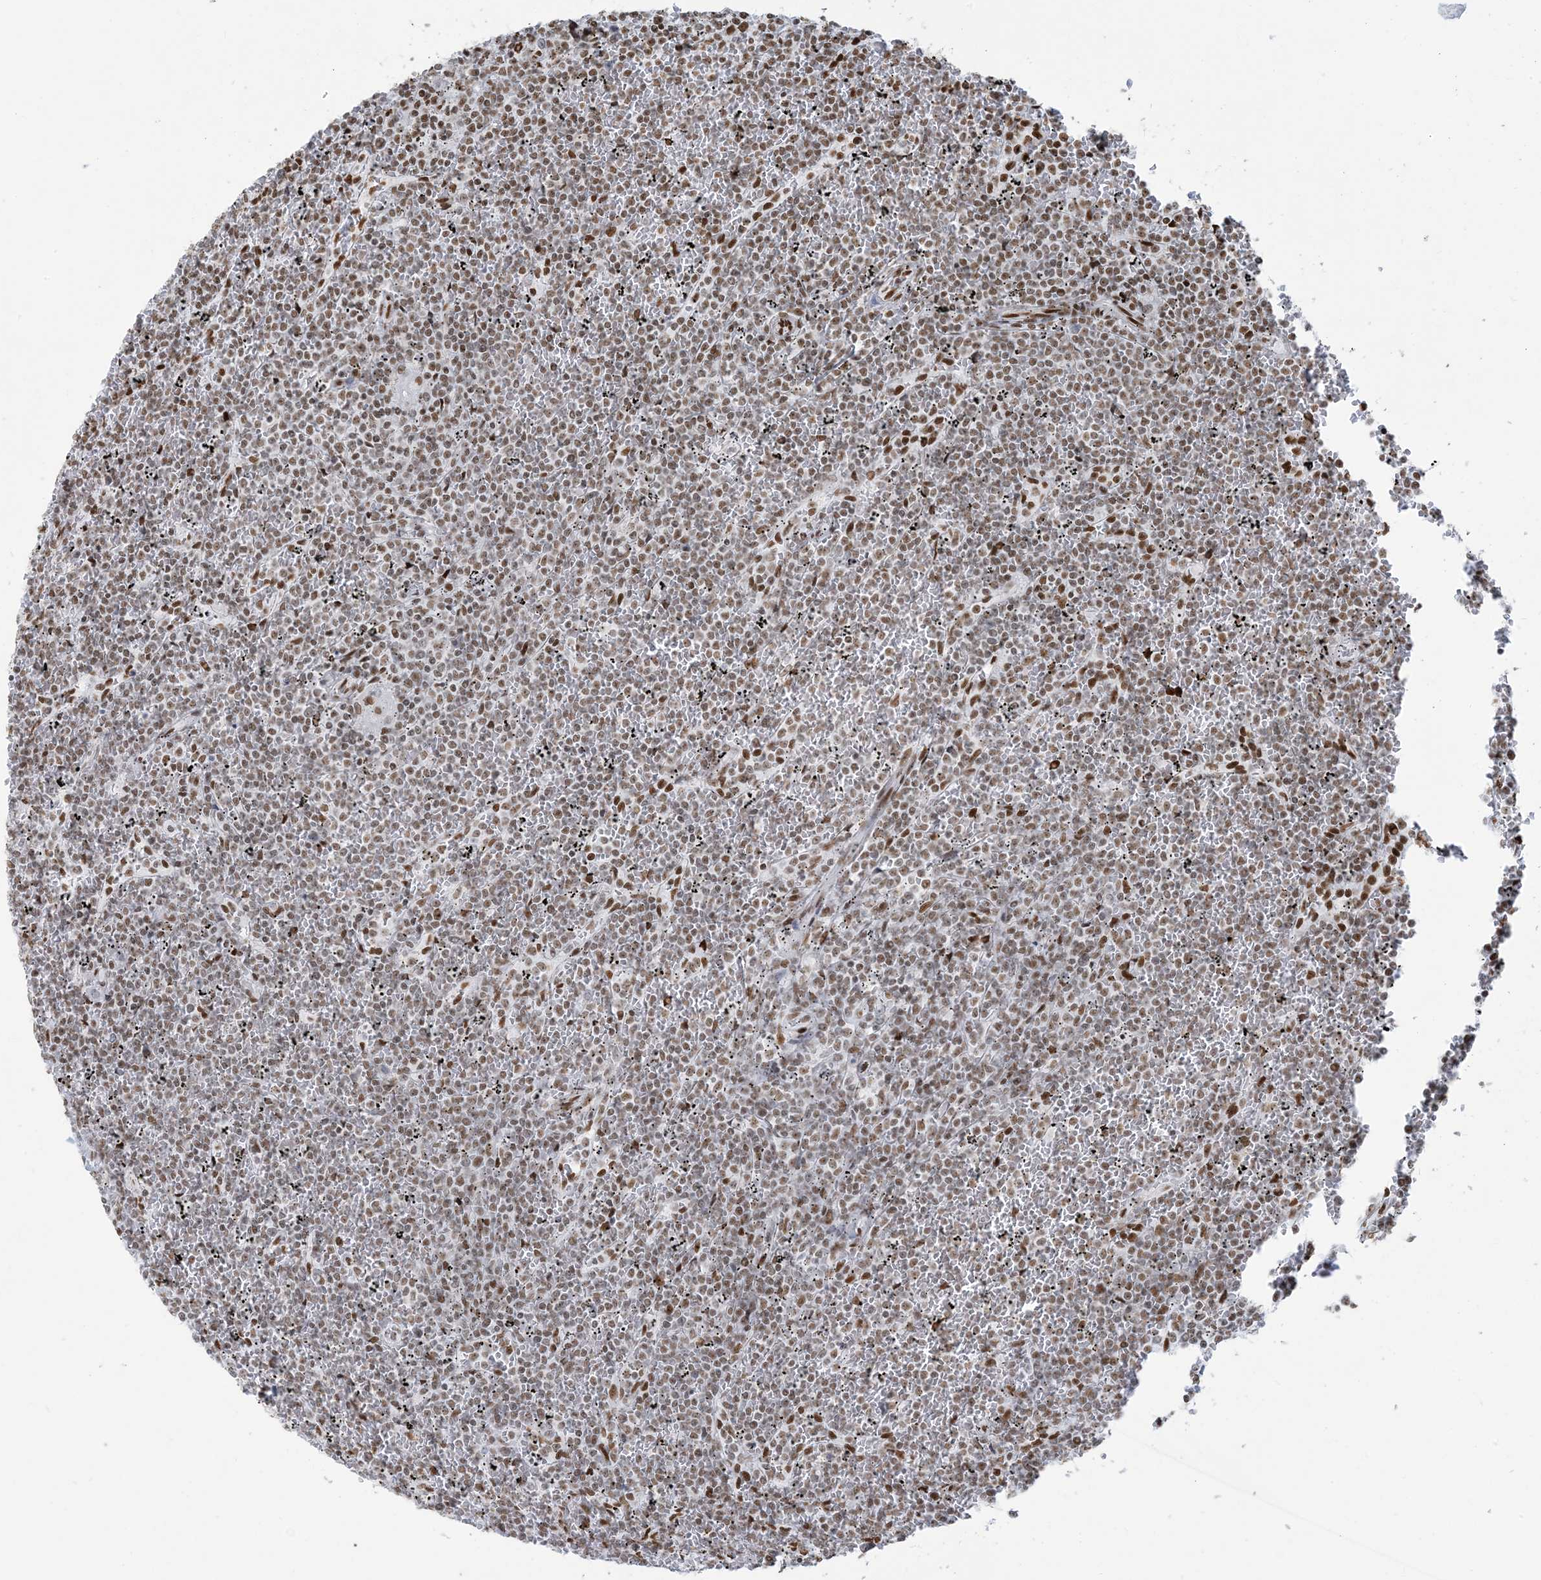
{"staining": {"intensity": "moderate", "quantity": ">75%", "location": "nuclear"}, "tissue": "lymphoma", "cell_type": "Tumor cells", "image_type": "cancer", "snomed": [{"axis": "morphology", "description": "Malignant lymphoma, non-Hodgkin's type, Low grade"}, {"axis": "topography", "description": "Spleen"}], "caption": "Immunohistochemistry (IHC) photomicrograph of lymphoma stained for a protein (brown), which exhibits medium levels of moderate nuclear staining in approximately >75% of tumor cells.", "gene": "STAG1", "patient": {"sex": "female", "age": 19}}